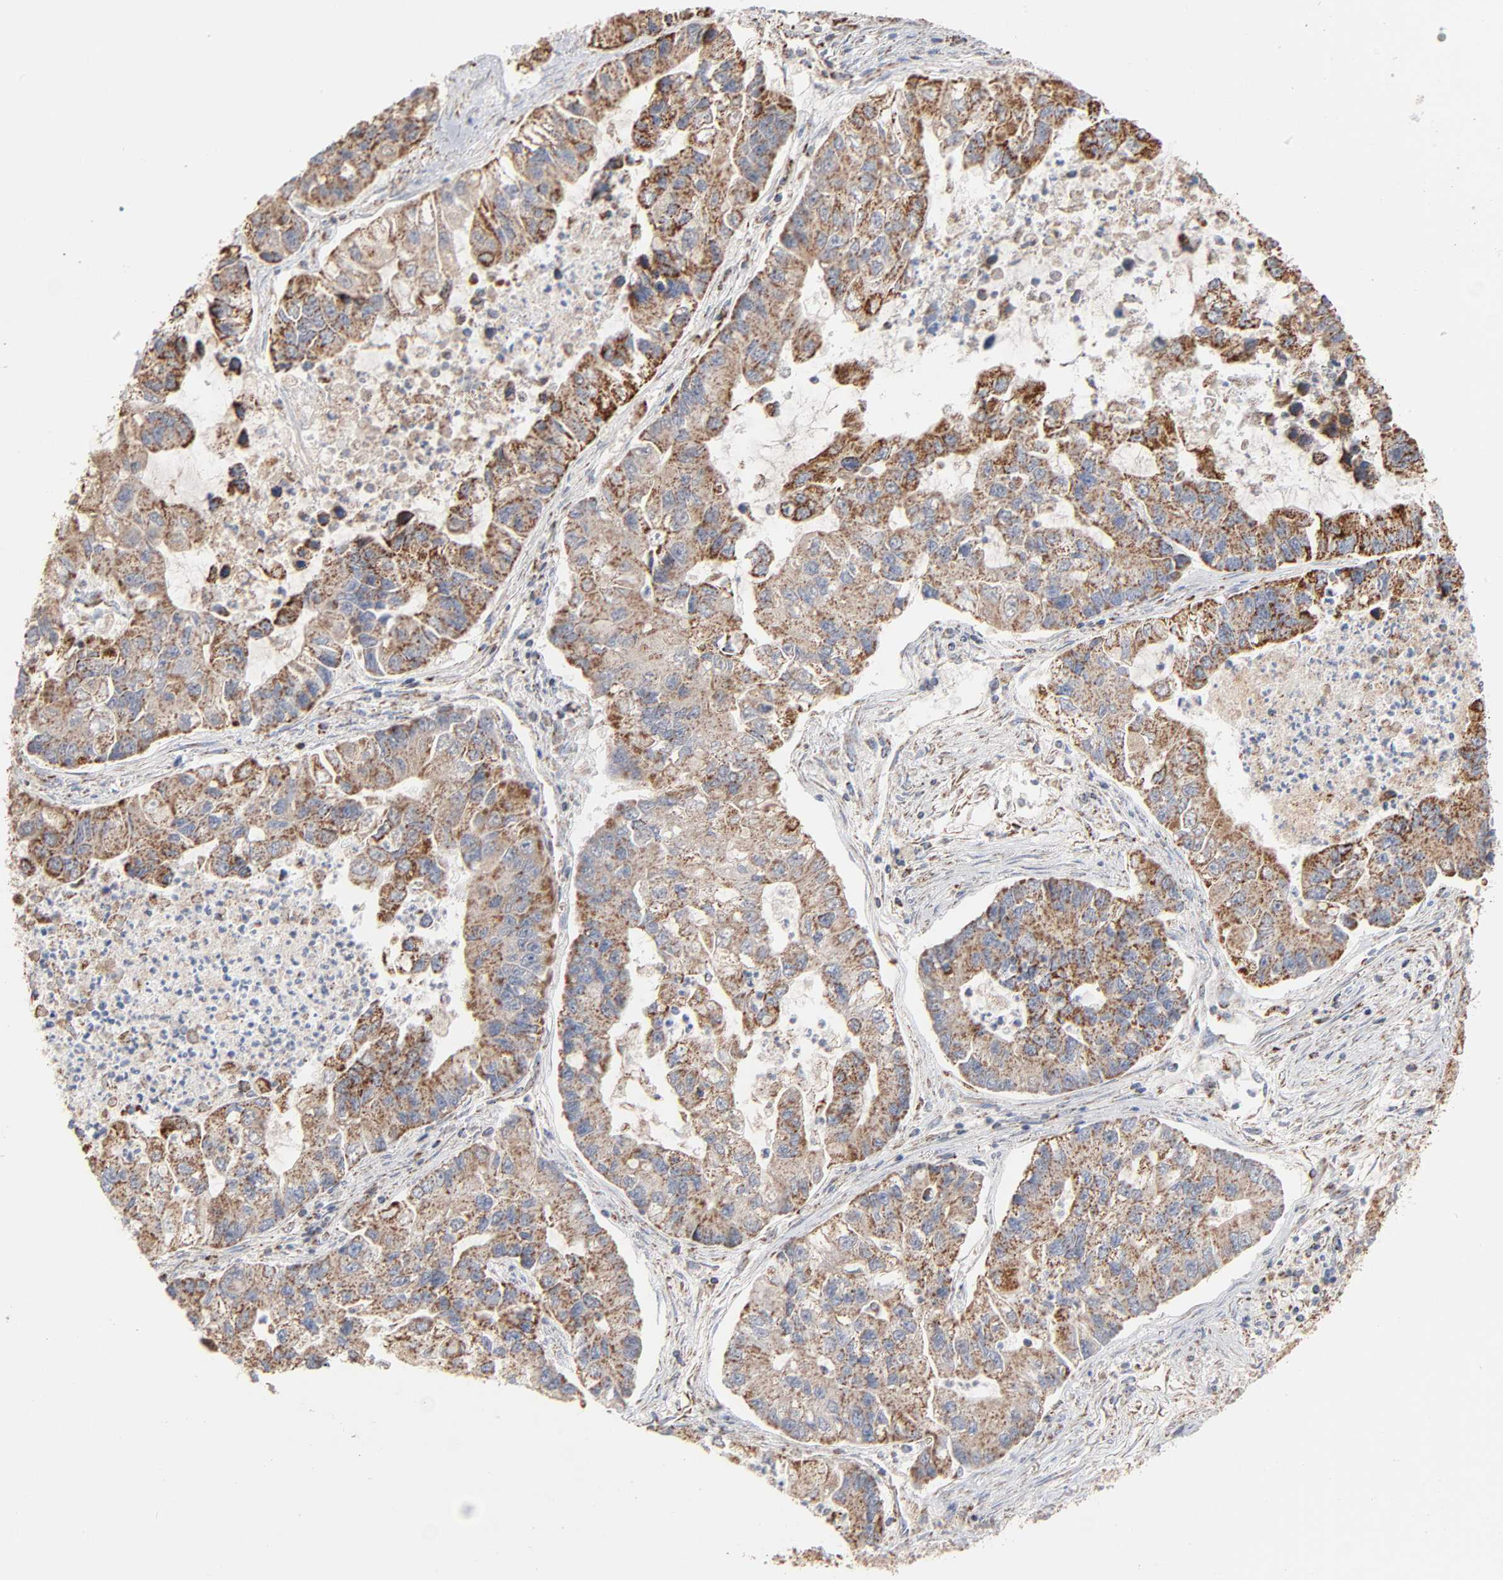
{"staining": {"intensity": "moderate", "quantity": ">75%", "location": "cytoplasmic/membranous"}, "tissue": "lung cancer", "cell_type": "Tumor cells", "image_type": "cancer", "snomed": [{"axis": "morphology", "description": "Adenocarcinoma, NOS"}, {"axis": "topography", "description": "Lung"}], "caption": "Human lung cancer (adenocarcinoma) stained with a brown dye displays moderate cytoplasmic/membranous positive staining in about >75% of tumor cells.", "gene": "UQCRC1", "patient": {"sex": "female", "age": 51}}